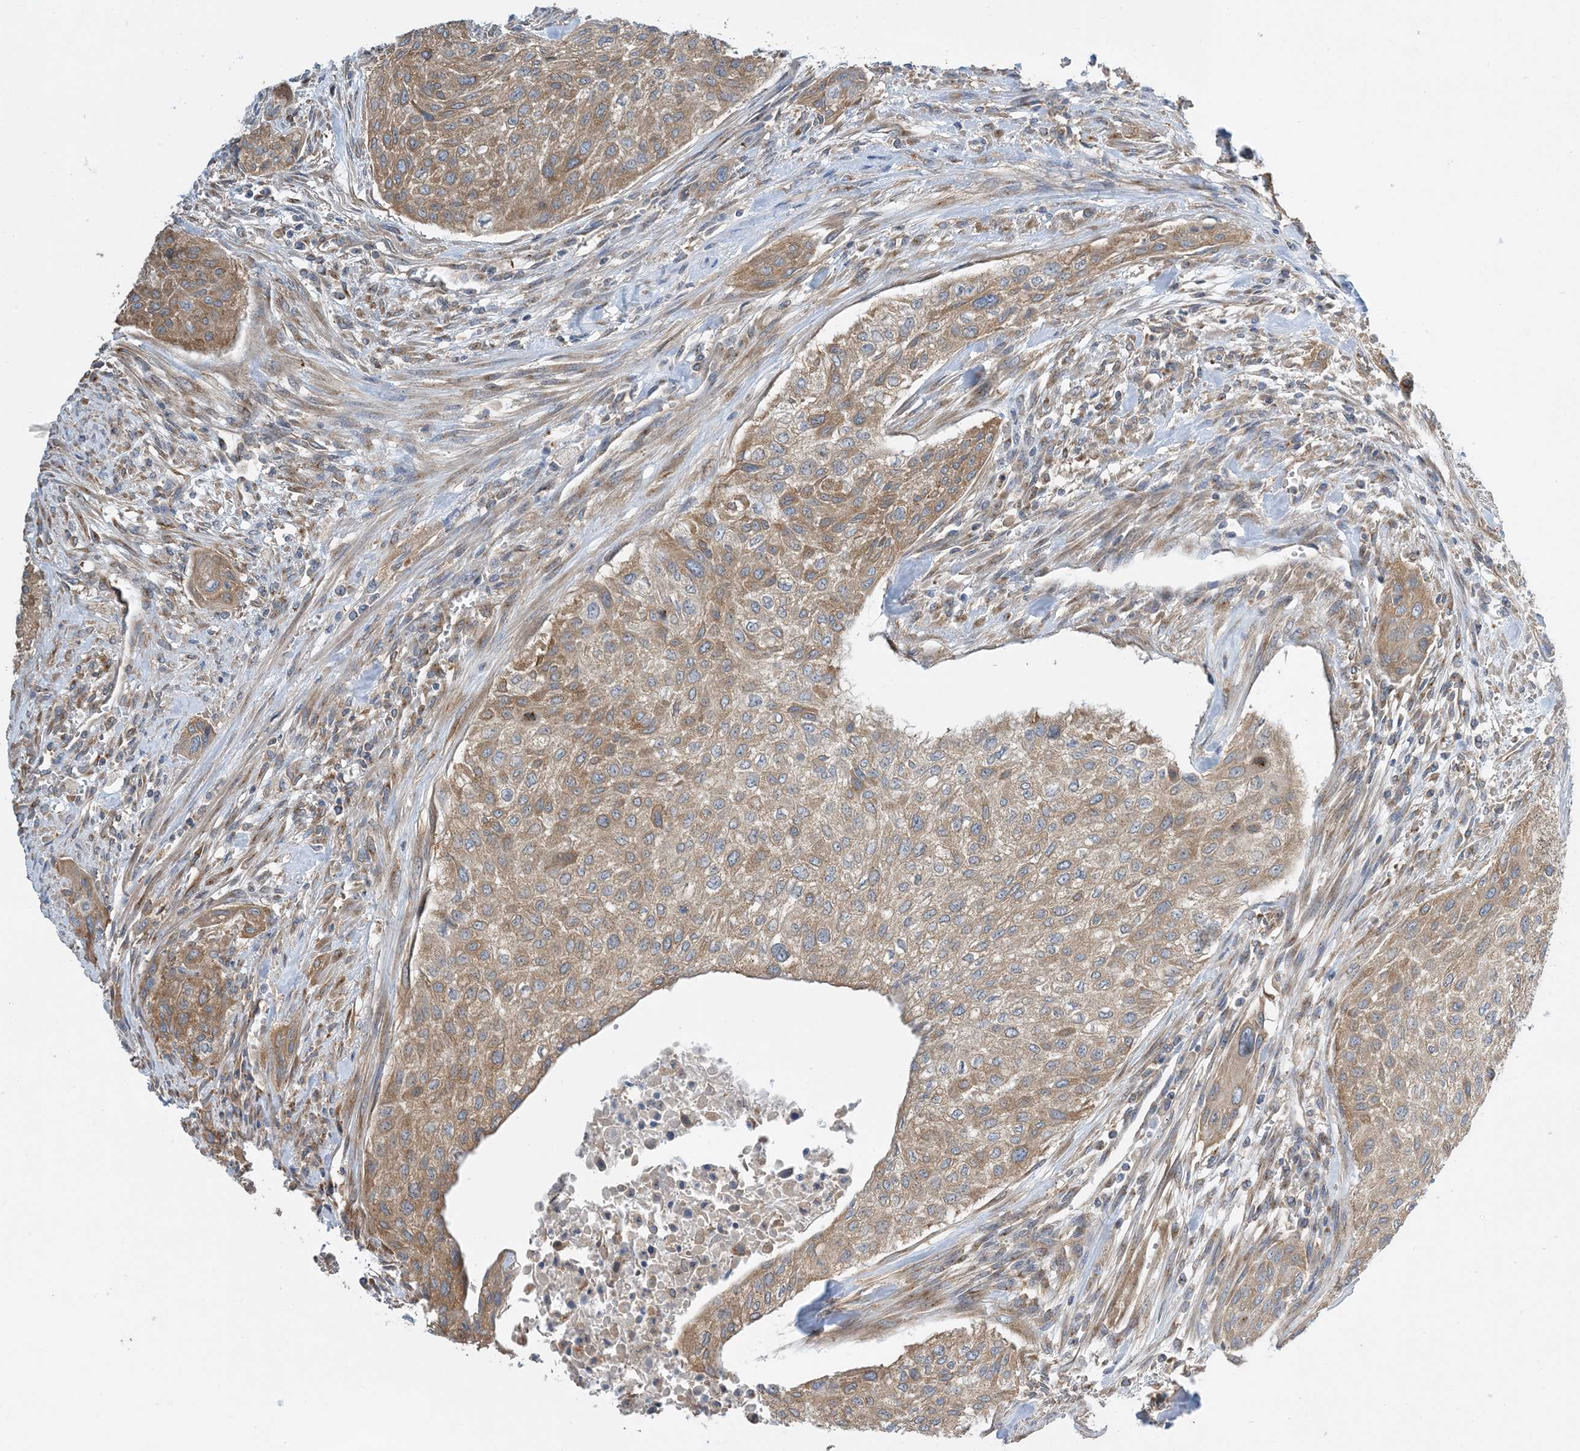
{"staining": {"intensity": "moderate", "quantity": ">75%", "location": "cytoplasmic/membranous"}, "tissue": "urothelial cancer", "cell_type": "Tumor cells", "image_type": "cancer", "snomed": [{"axis": "morphology", "description": "Urothelial carcinoma, High grade"}, {"axis": "topography", "description": "Urinary bladder"}], "caption": "The histopathology image shows a brown stain indicating the presence of a protein in the cytoplasmic/membranous of tumor cells in urothelial carcinoma (high-grade). The protein is shown in brown color, while the nuclei are stained blue.", "gene": "SIDT1", "patient": {"sex": "male", "age": 35}}